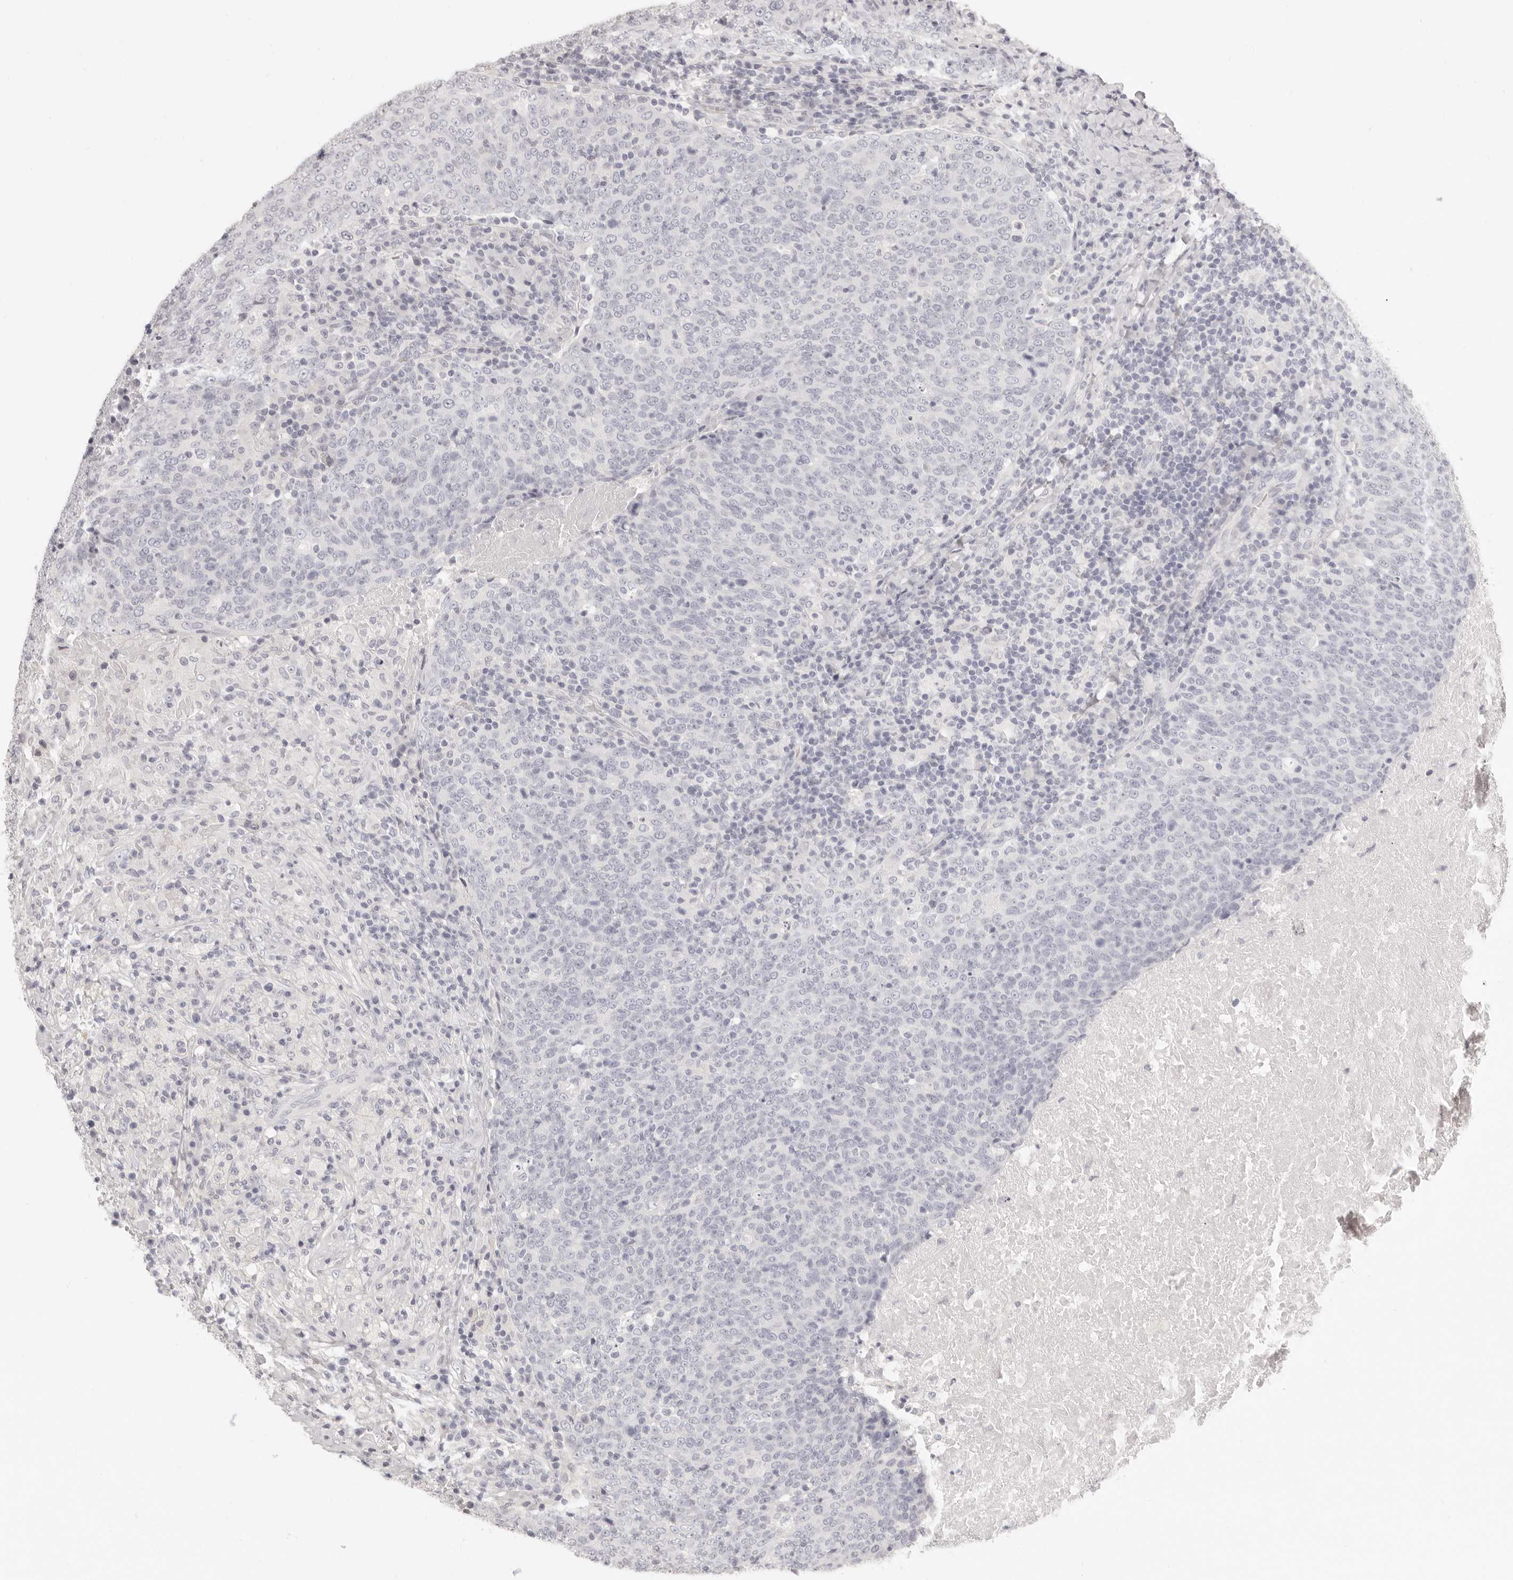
{"staining": {"intensity": "negative", "quantity": "none", "location": "none"}, "tissue": "head and neck cancer", "cell_type": "Tumor cells", "image_type": "cancer", "snomed": [{"axis": "morphology", "description": "Squamous cell carcinoma, NOS"}, {"axis": "morphology", "description": "Squamous cell carcinoma, metastatic, NOS"}, {"axis": "topography", "description": "Lymph node"}, {"axis": "topography", "description": "Head-Neck"}], "caption": "Immunohistochemical staining of head and neck cancer (squamous cell carcinoma) shows no significant positivity in tumor cells.", "gene": "FABP1", "patient": {"sex": "male", "age": 62}}